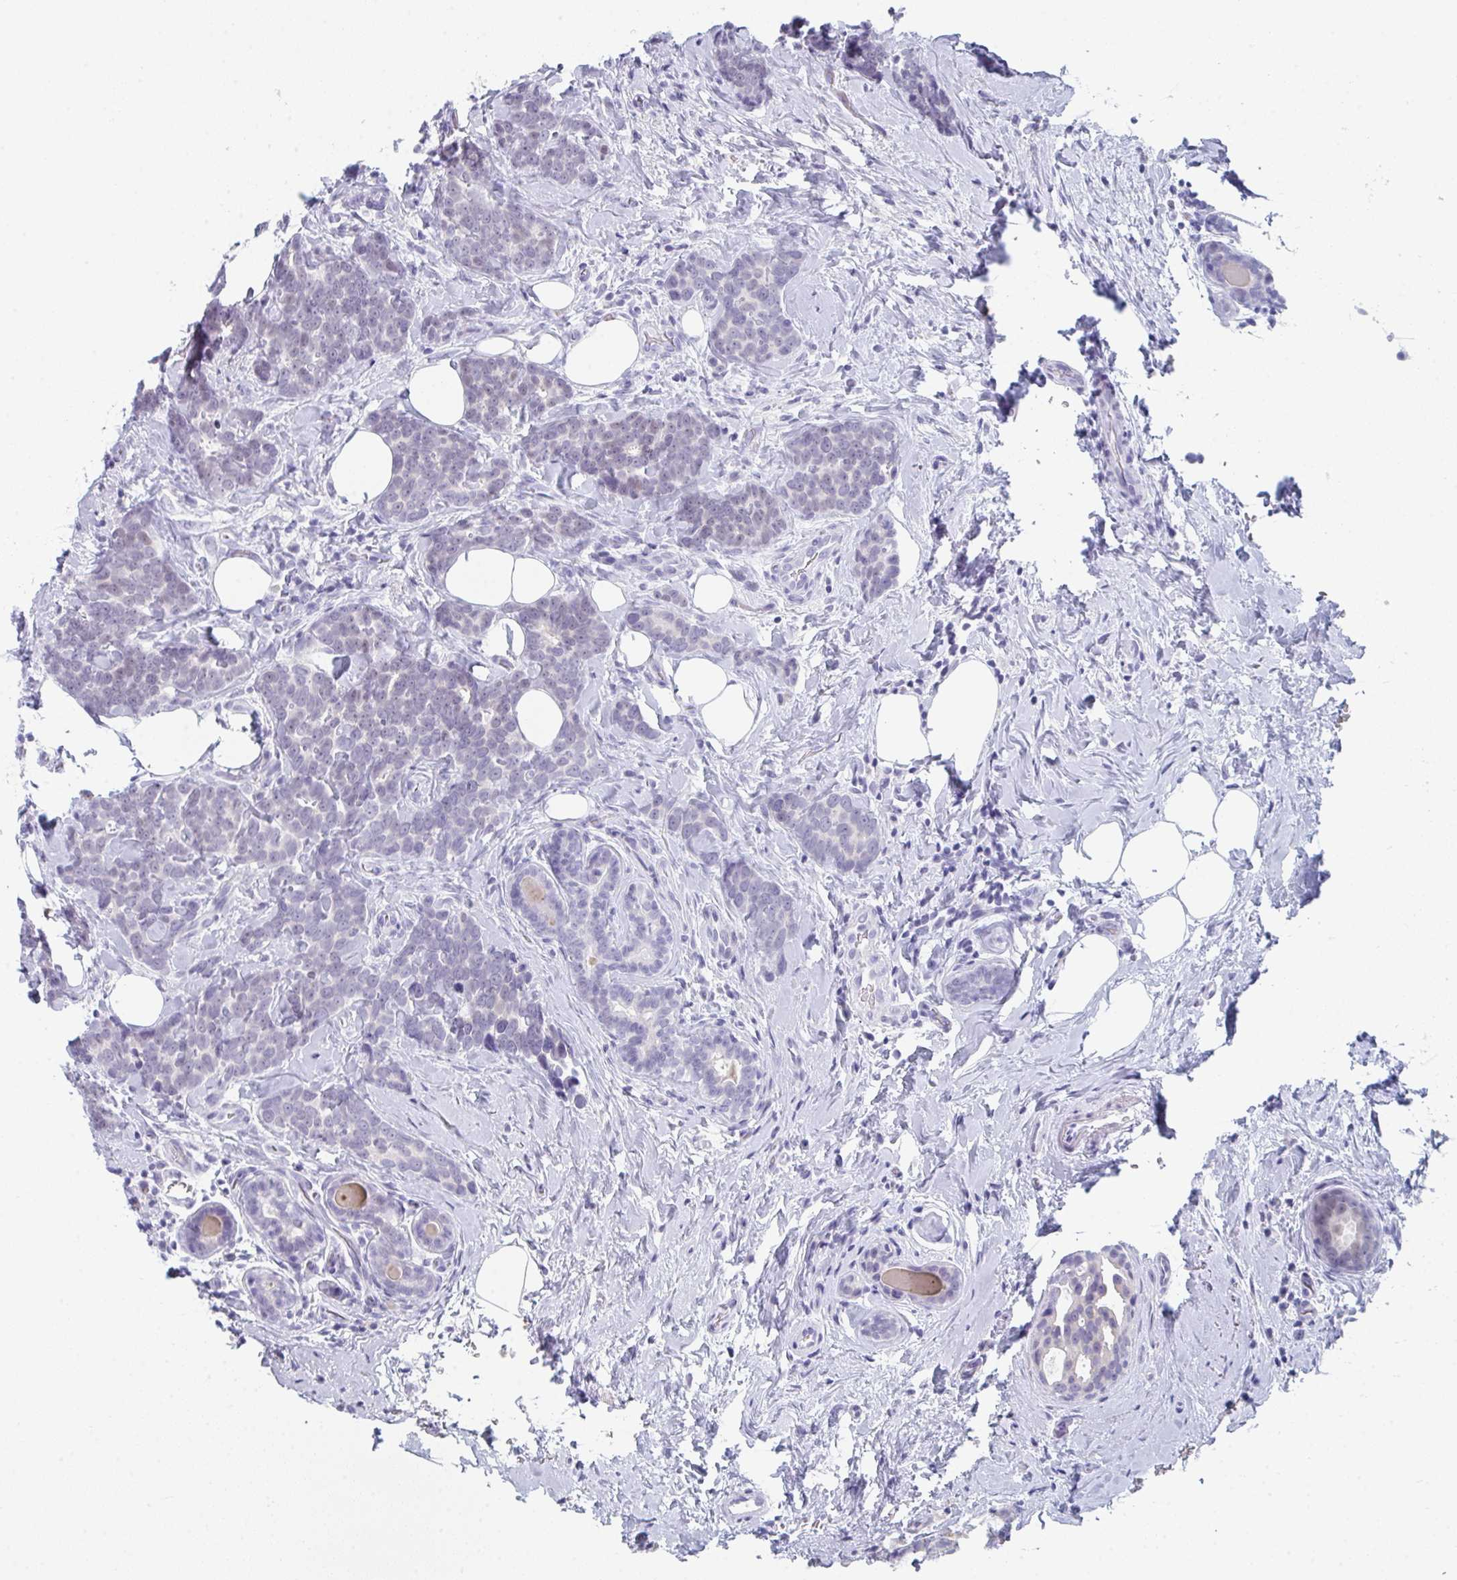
{"staining": {"intensity": "negative", "quantity": "none", "location": "none"}, "tissue": "breast cancer", "cell_type": "Tumor cells", "image_type": "cancer", "snomed": [{"axis": "morphology", "description": "Duct carcinoma"}, {"axis": "topography", "description": "Breast"}], "caption": "Tumor cells are negative for protein expression in human breast cancer (invasive ductal carcinoma).", "gene": "RUBCN", "patient": {"sex": "female", "age": 71}}